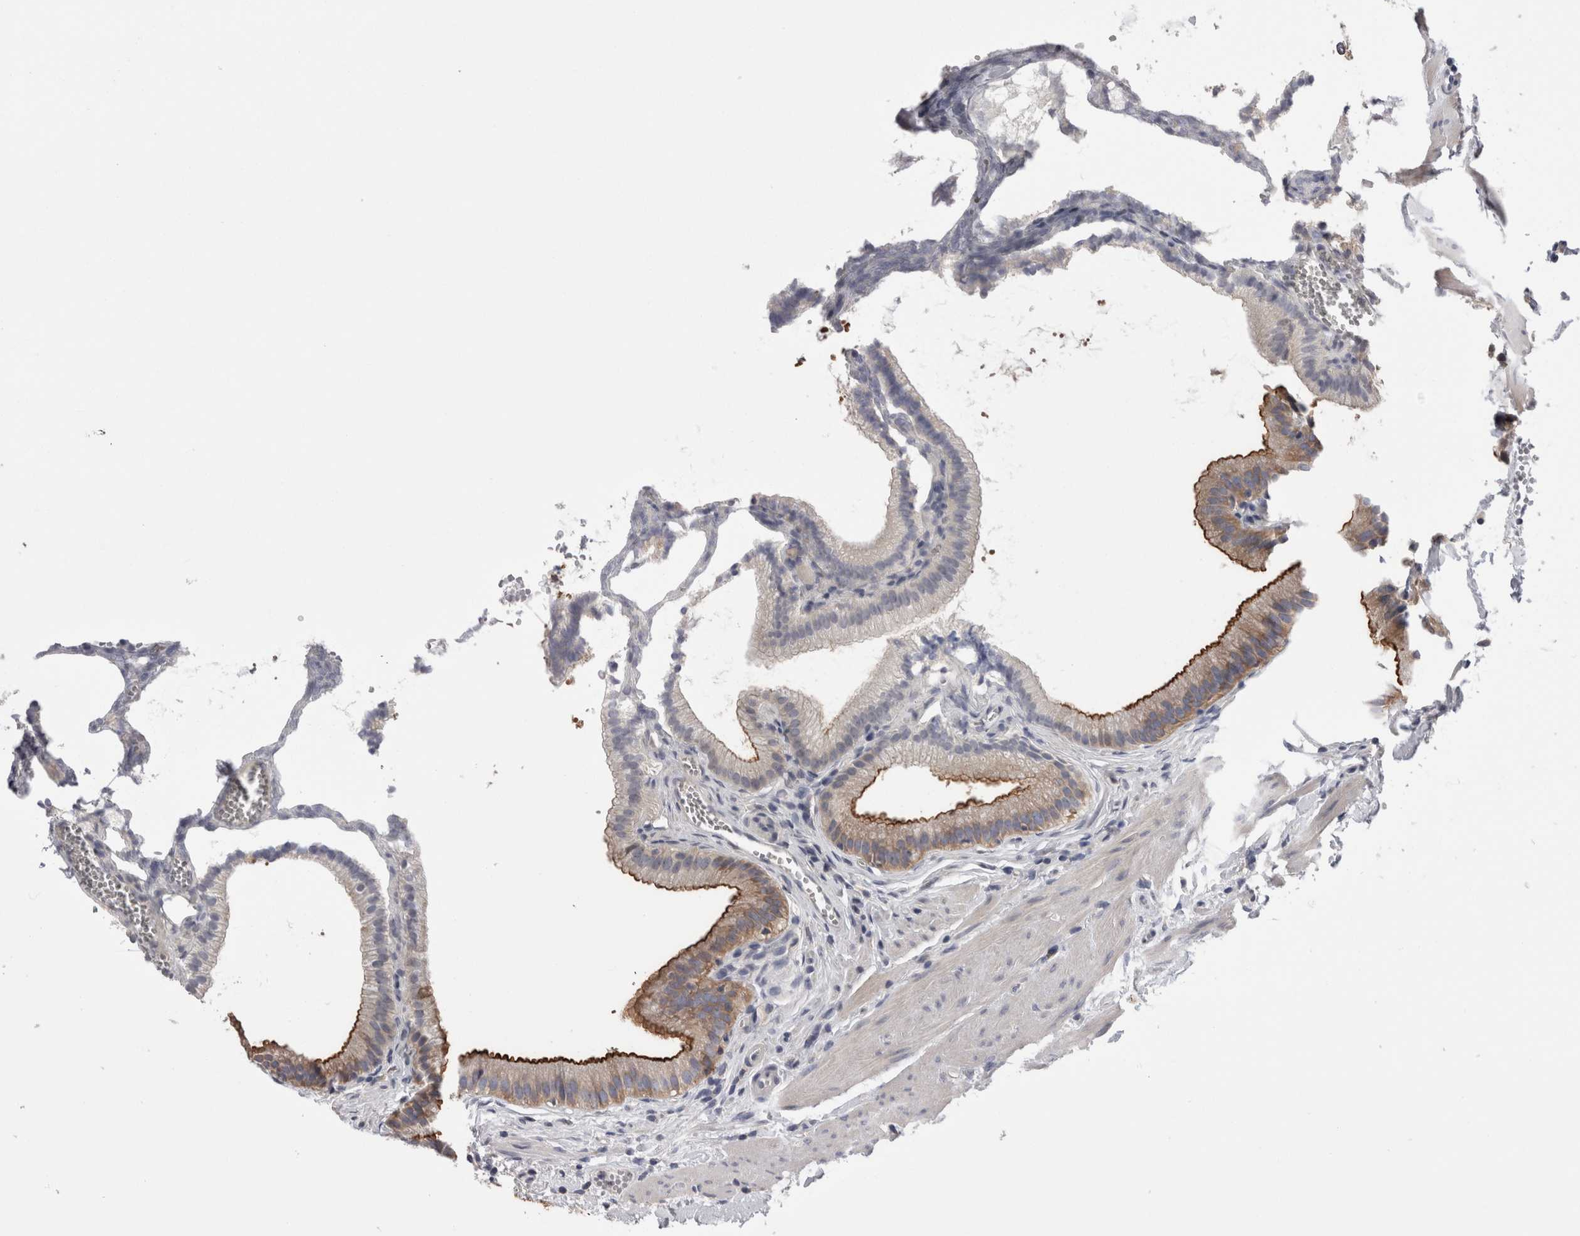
{"staining": {"intensity": "strong", "quantity": ">75%", "location": "cytoplasmic/membranous"}, "tissue": "gallbladder", "cell_type": "Glandular cells", "image_type": "normal", "snomed": [{"axis": "morphology", "description": "Normal tissue, NOS"}, {"axis": "topography", "description": "Gallbladder"}], "caption": "Protein staining of normal gallbladder displays strong cytoplasmic/membranous positivity in approximately >75% of glandular cells. Using DAB (3,3'-diaminobenzidine) (brown) and hematoxylin (blue) stains, captured at high magnification using brightfield microscopy.", "gene": "DCTN6", "patient": {"sex": "male", "age": 38}}